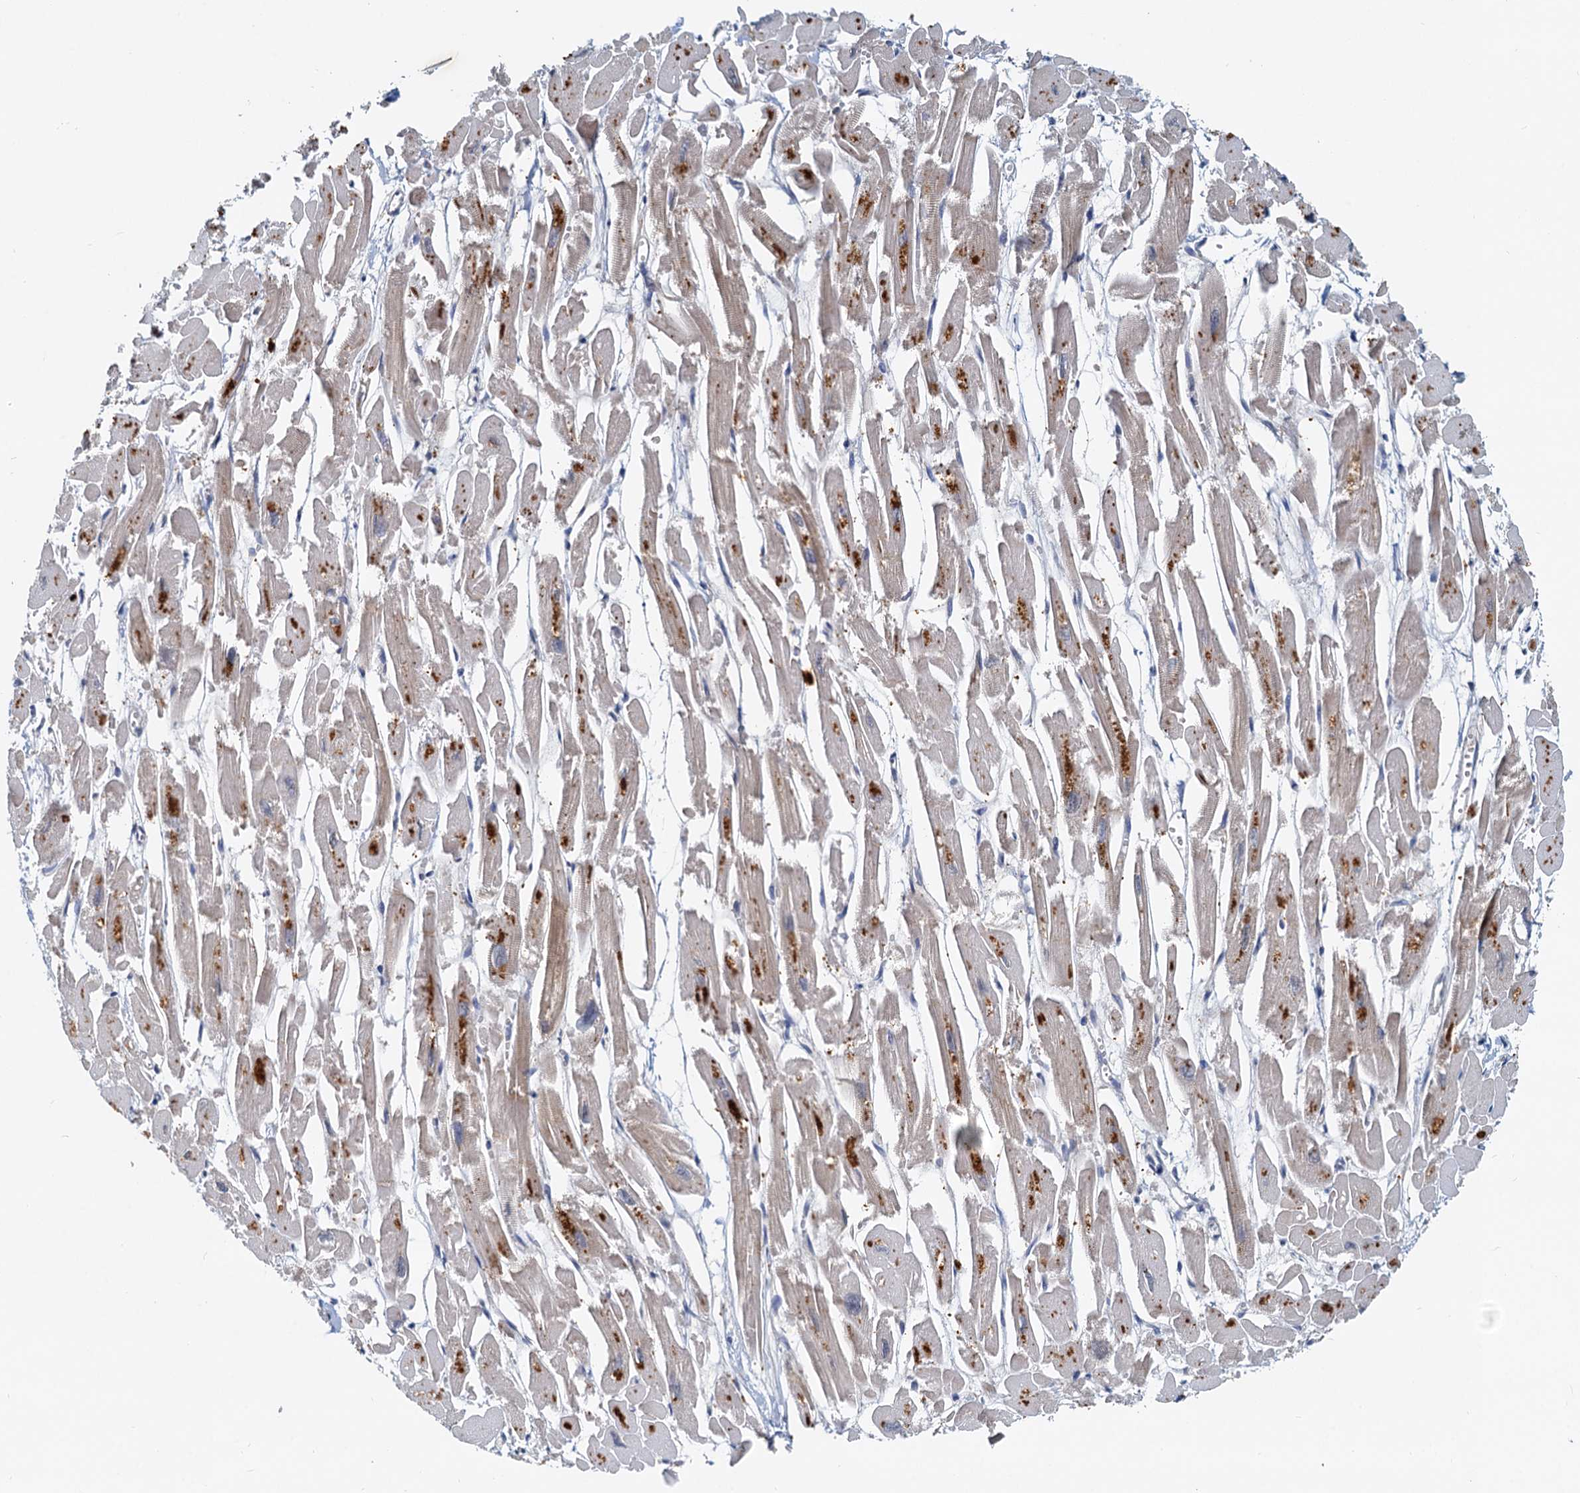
{"staining": {"intensity": "moderate", "quantity": ">75%", "location": "cytoplasmic/membranous"}, "tissue": "heart muscle", "cell_type": "Cardiomyocytes", "image_type": "normal", "snomed": [{"axis": "morphology", "description": "Normal tissue, NOS"}, {"axis": "topography", "description": "Heart"}], "caption": "High-magnification brightfield microscopy of unremarkable heart muscle stained with DAB (3,3'-diaminobenzidine) (brown) and counterstained with hematoxylin (blue). cardiomyocytes exhibit moderate cytoplasmic/membranous expression is seen in about>75% of cells.", "gene": "TOLLIP", "patient": {"sex": "male", "age": 54}}